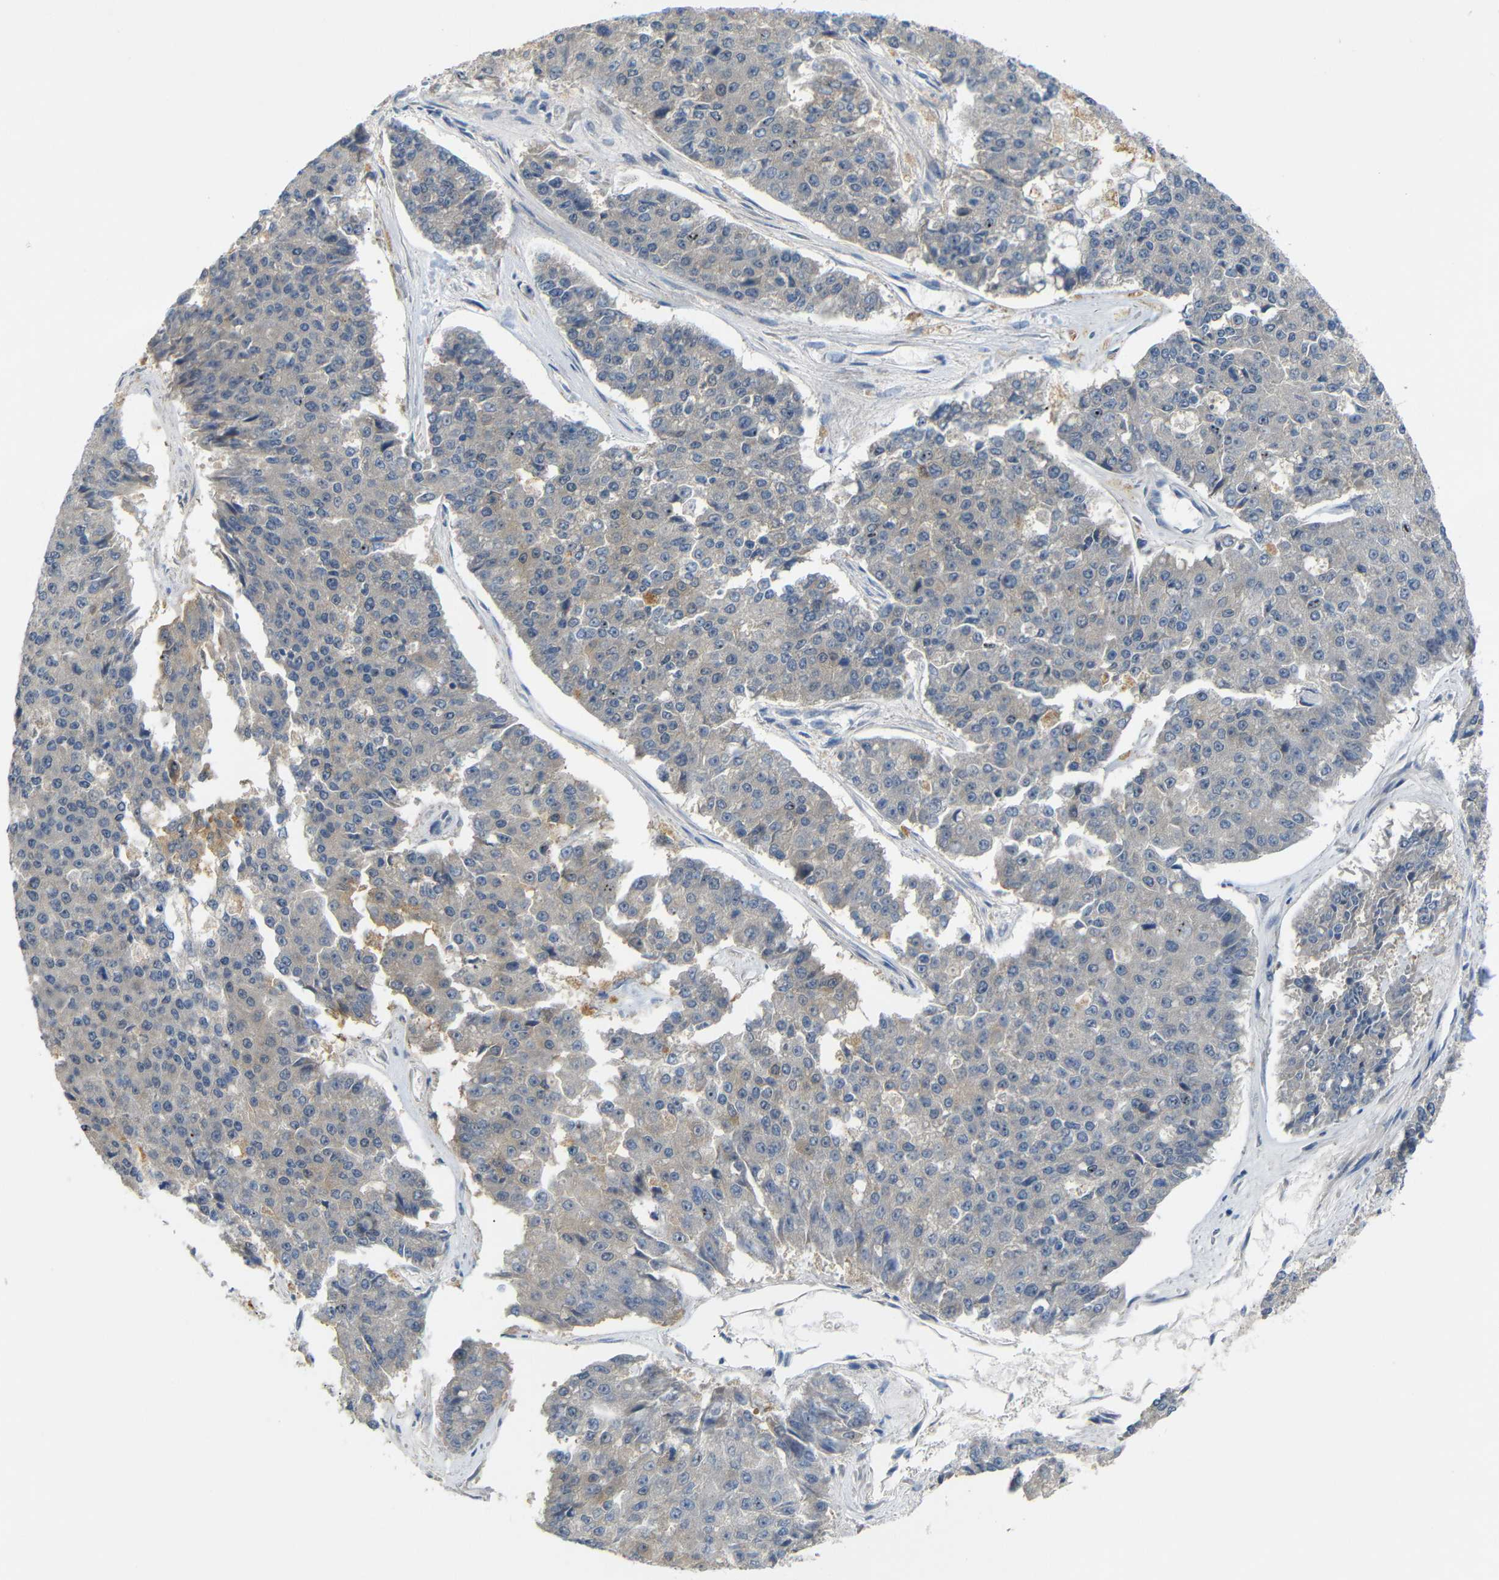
{"staining": {"intensity": "weak", "quantity": "25%-75%", "location": "cytoplasmic/membranous"}, "tissue": "pancreatic cancer", "cell_type": "Tumor cells", "image_type": "cancer", "snomed": [{"axis": "morphology", "description": "Adenocarcinoma, NOS"}, {"axis": "topography", "description": "Pancreas"}], "caption": "Tumor cells display low levels of weak cytoplasmic/membranous staining in about 25%-75% of cells in pancreatic cancer (adenocarcinoma).", "gene": "TBC1D32", "patient": {"sex": "male", "age": 50}}